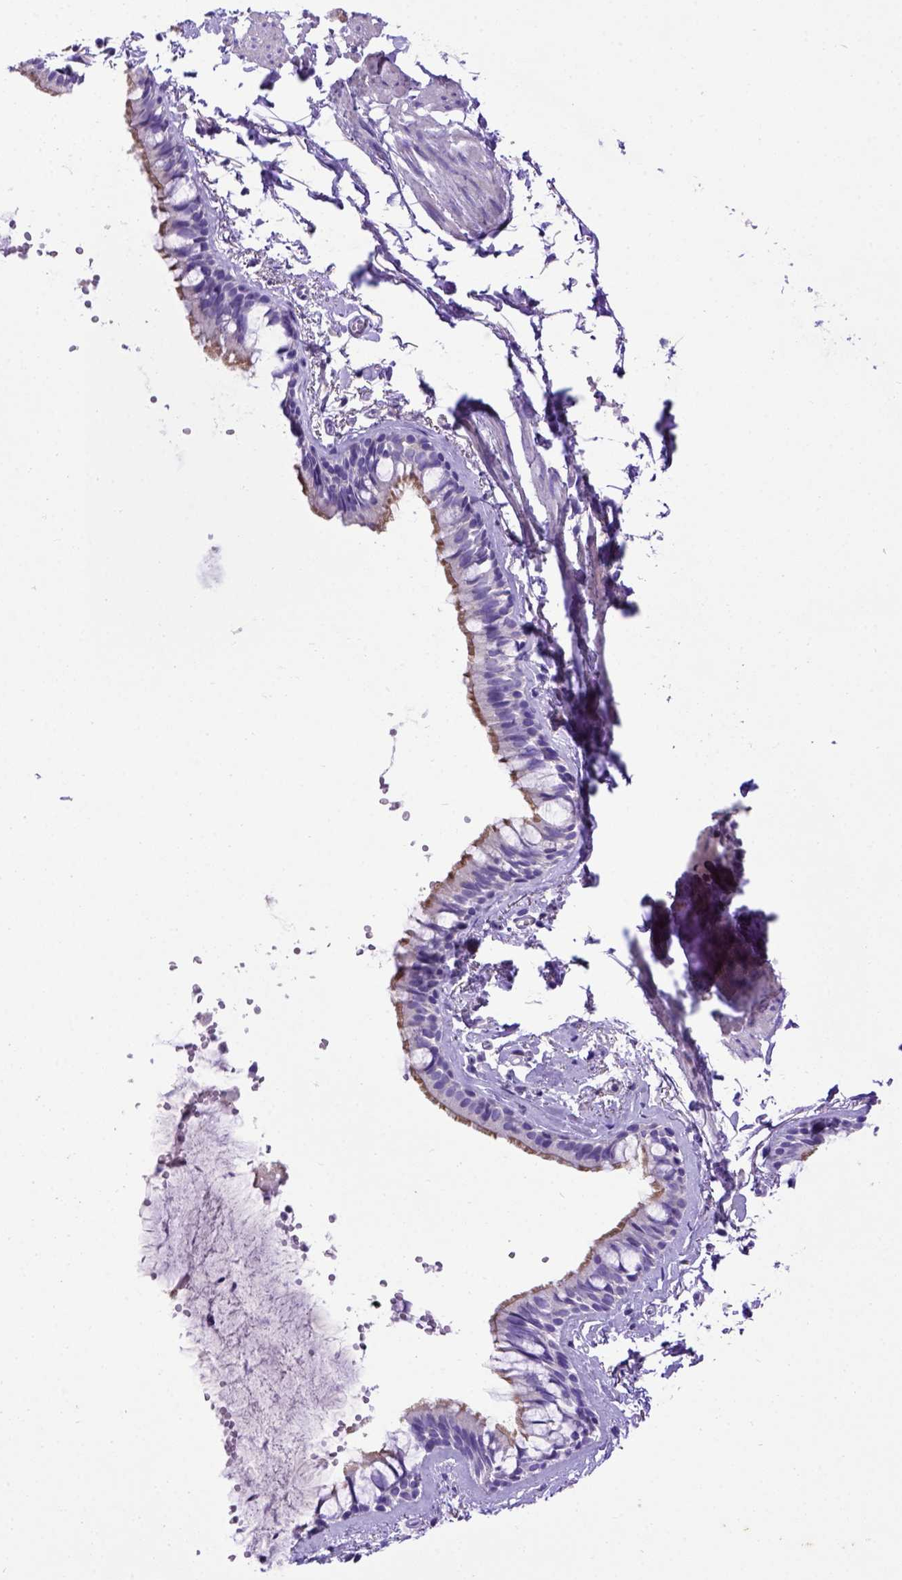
{"staining": {"intensity": "moderate", "quantity": "<25%", "location": "cytoplasmic/membranous"}, "tissue": "bronchus", "cell_type": "Respiratory epithelial cells", "image_type": "normal", "snomed": [{"axis": "morphology", "description": "Normal tissue, NOS"}, {"axis": "topography", "description": "Bronchus"}], "caption": "Bronchus was stained to show a protein in brown. There is low levels of moderate cytoplasmic/membranous positivity in approximately <25% of respiratory epithelial cells.", "gene": "ADAM12", "patient": {"sex": "female", "age": 59}}